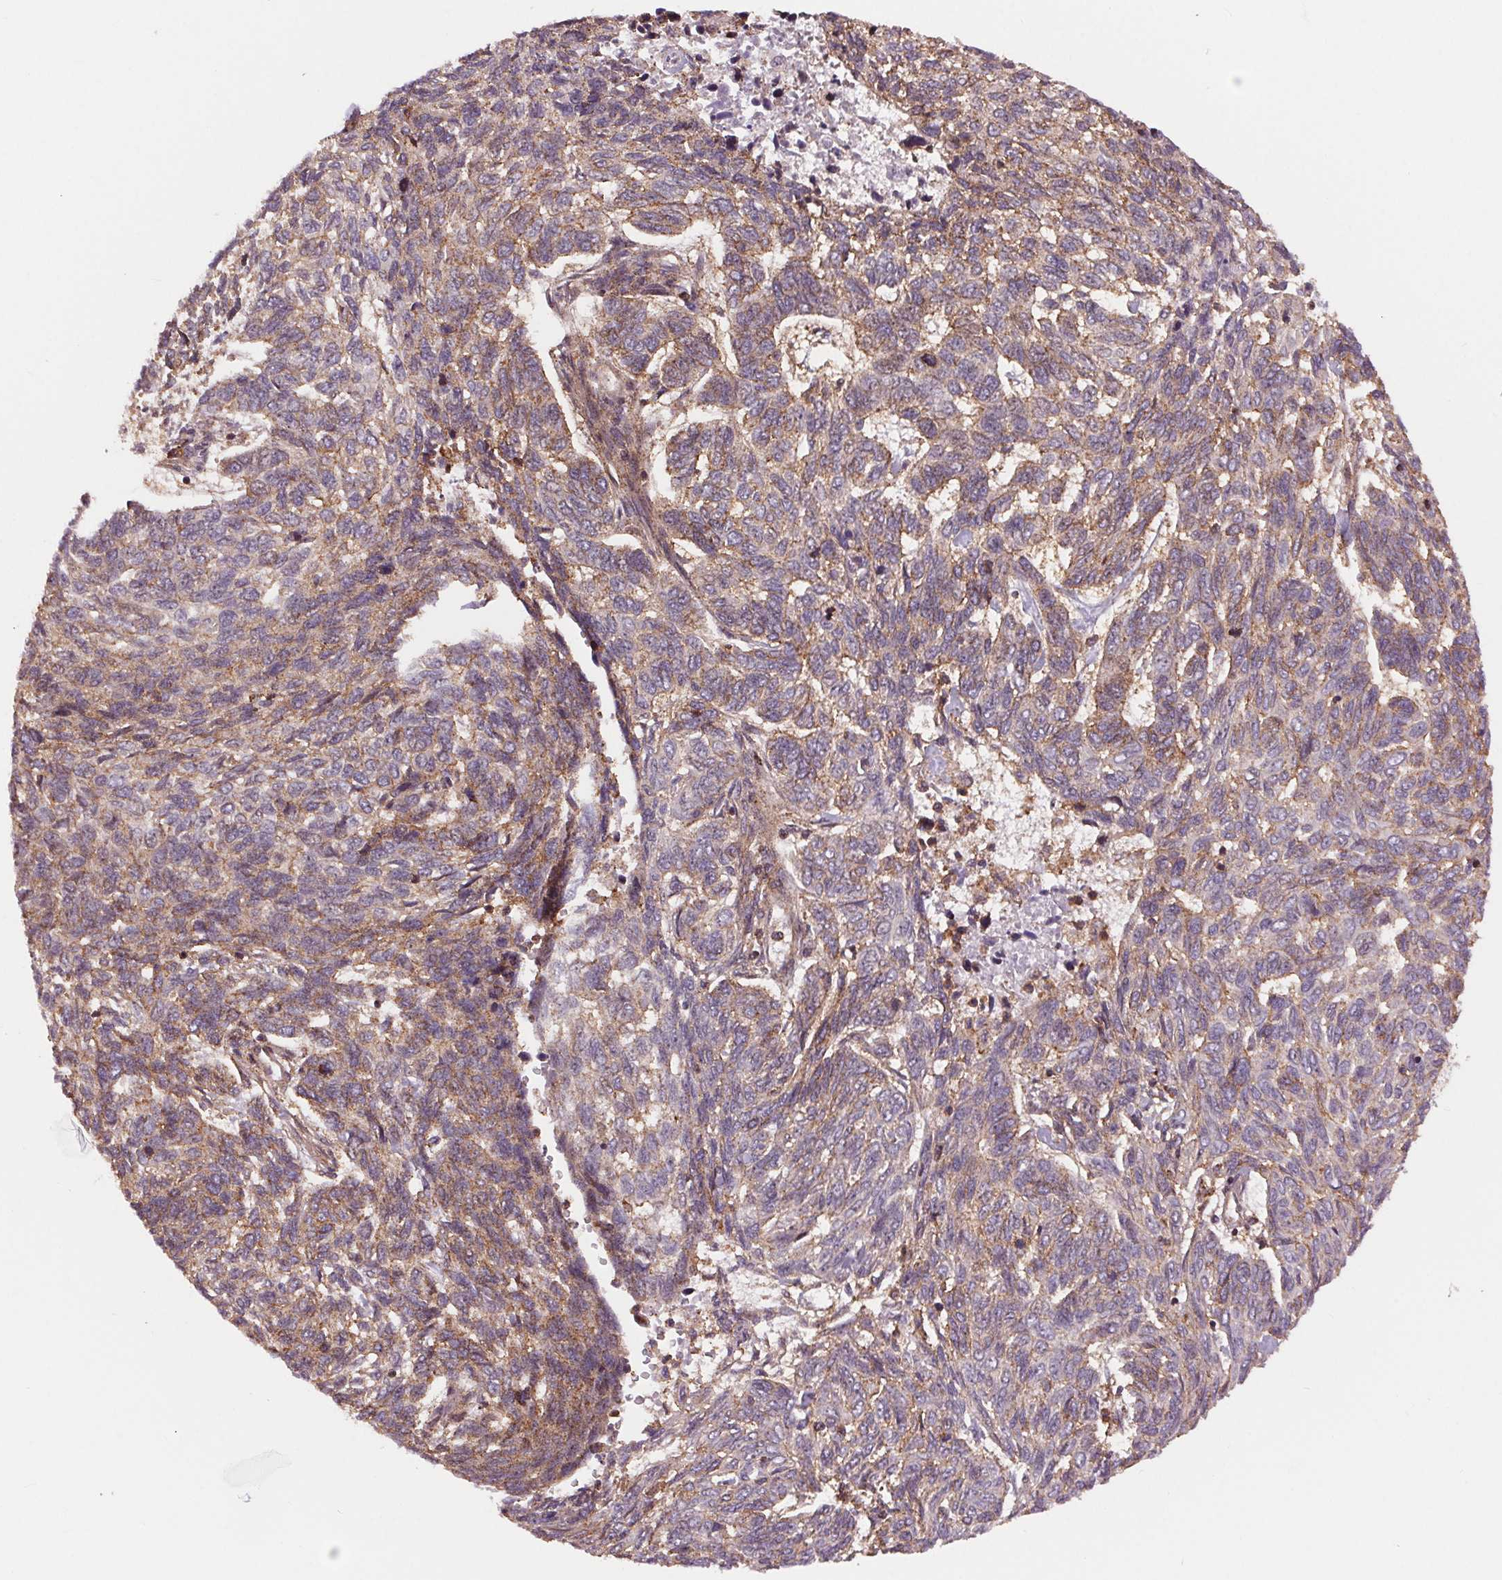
{"staining": {"intensity": "weak", "quantity": "25%-75%", "location": "cytoplasmic/membranous"}, "tissue": "skin cancer", "cell_type": "Tumor cells", "image_type": "cancer", "snomed": [{"axis": "morphology", "description": "Basal cell carcinoma"}, {"axis": "topography", "description": "Skin"}], "caption": "A brown stain shows weak cytoplasmic/membranous expression of a protein in human skin cancer tumor cells.", "gene": "CHMP4B", "patient": {"sex": "female", "age": 65}}